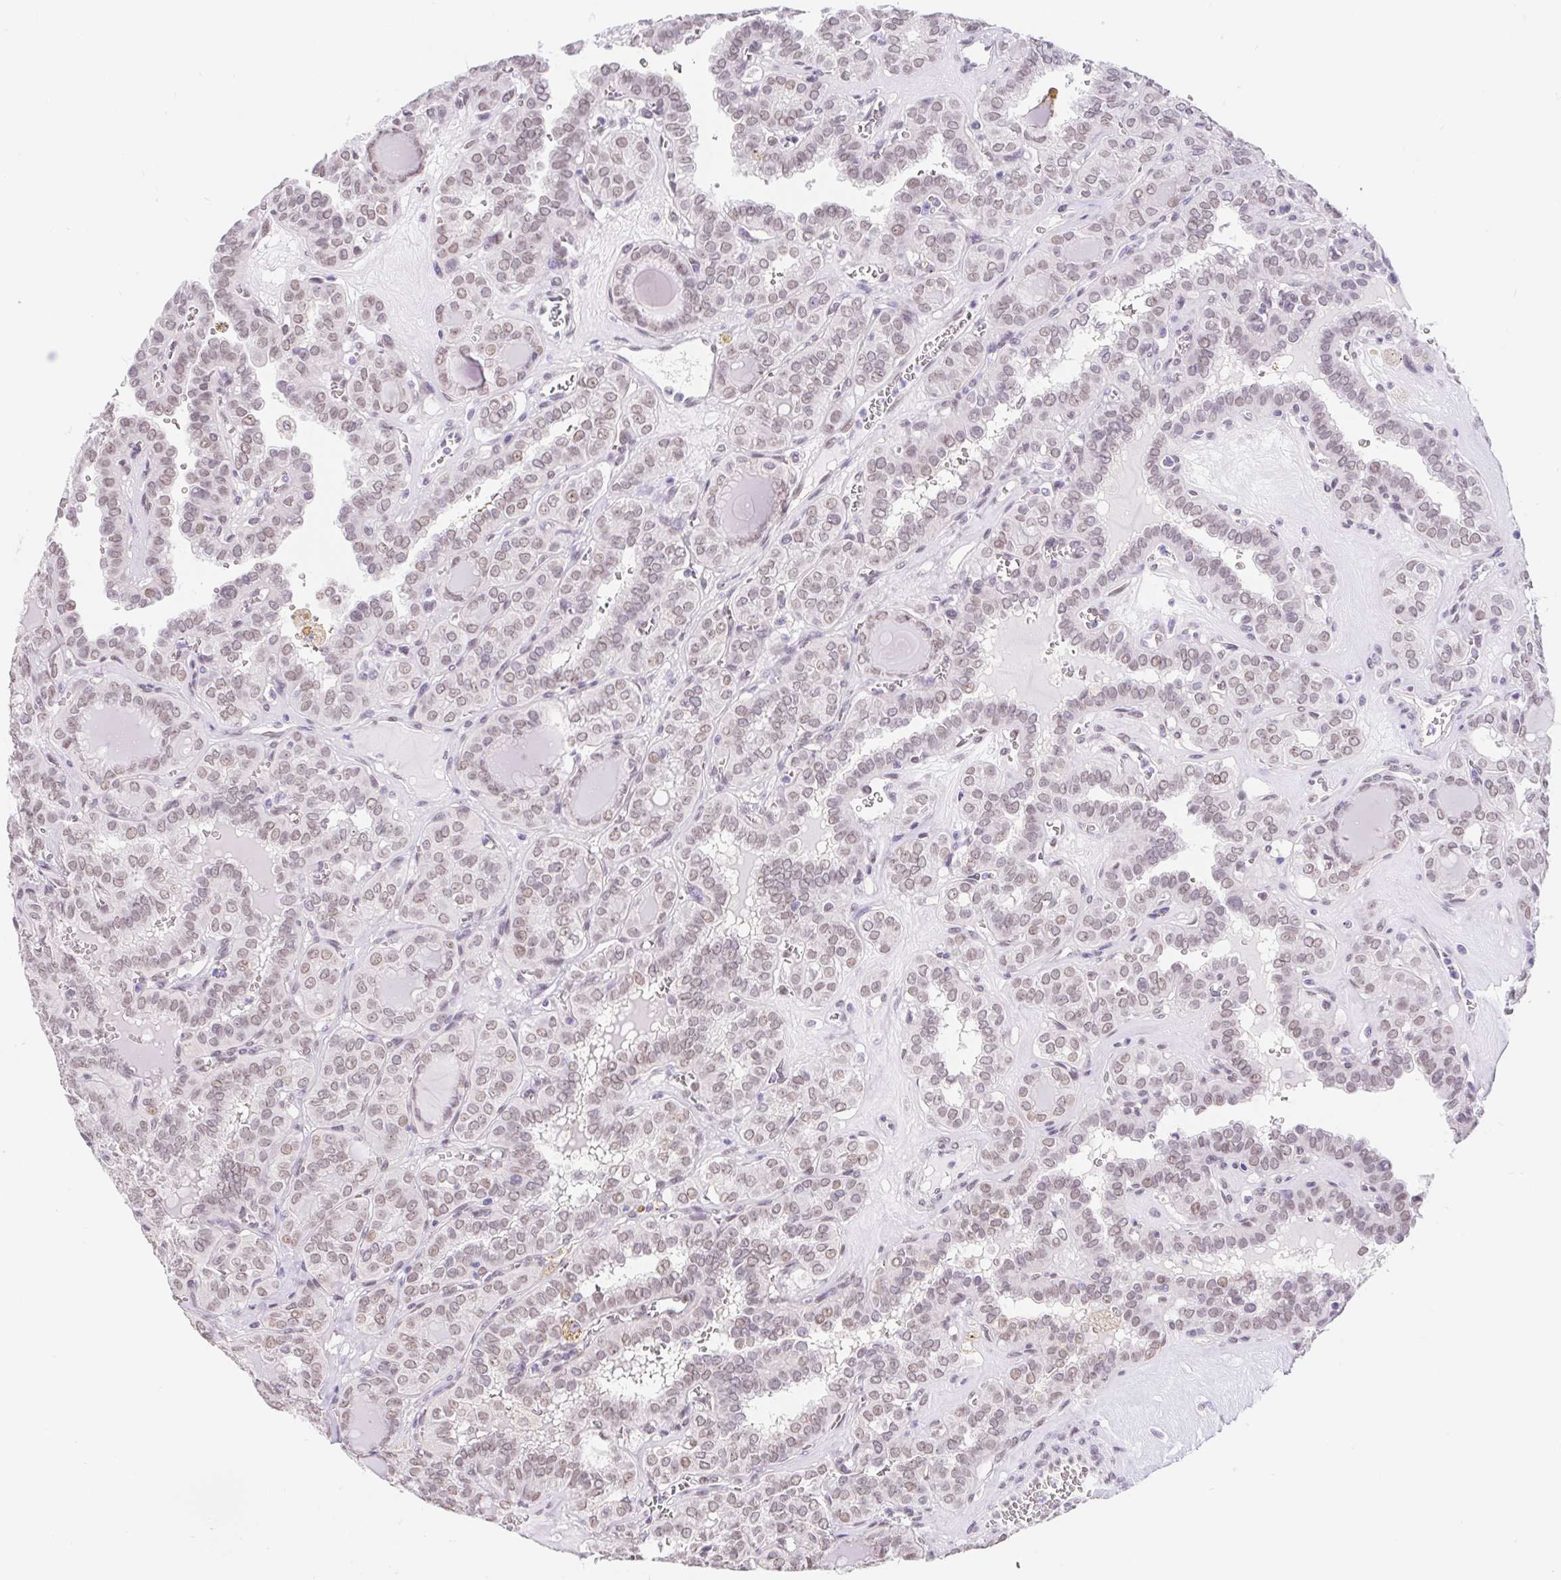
{"staining": {"intensity": "weak", "quantity": "25%-75%", "location": "nuclear"}, "tissue": "thyroid cancer", "cell_type": "Tumor cells", "image_type": "cancer", "snomed": [{"axis": "morphology", "description": "Papillary adenocarcinoma, NOS"}, {"axis": "topography", "description": "Thyroid gland"}], "caption": "A low amount of weak nuclear expression is identified in about 25%-75% of tumor cells in papillary adenocarcinoma (thyroid) tissue.", "gene": "CAND1", "patient": {"sex": "female", "age": 41}}